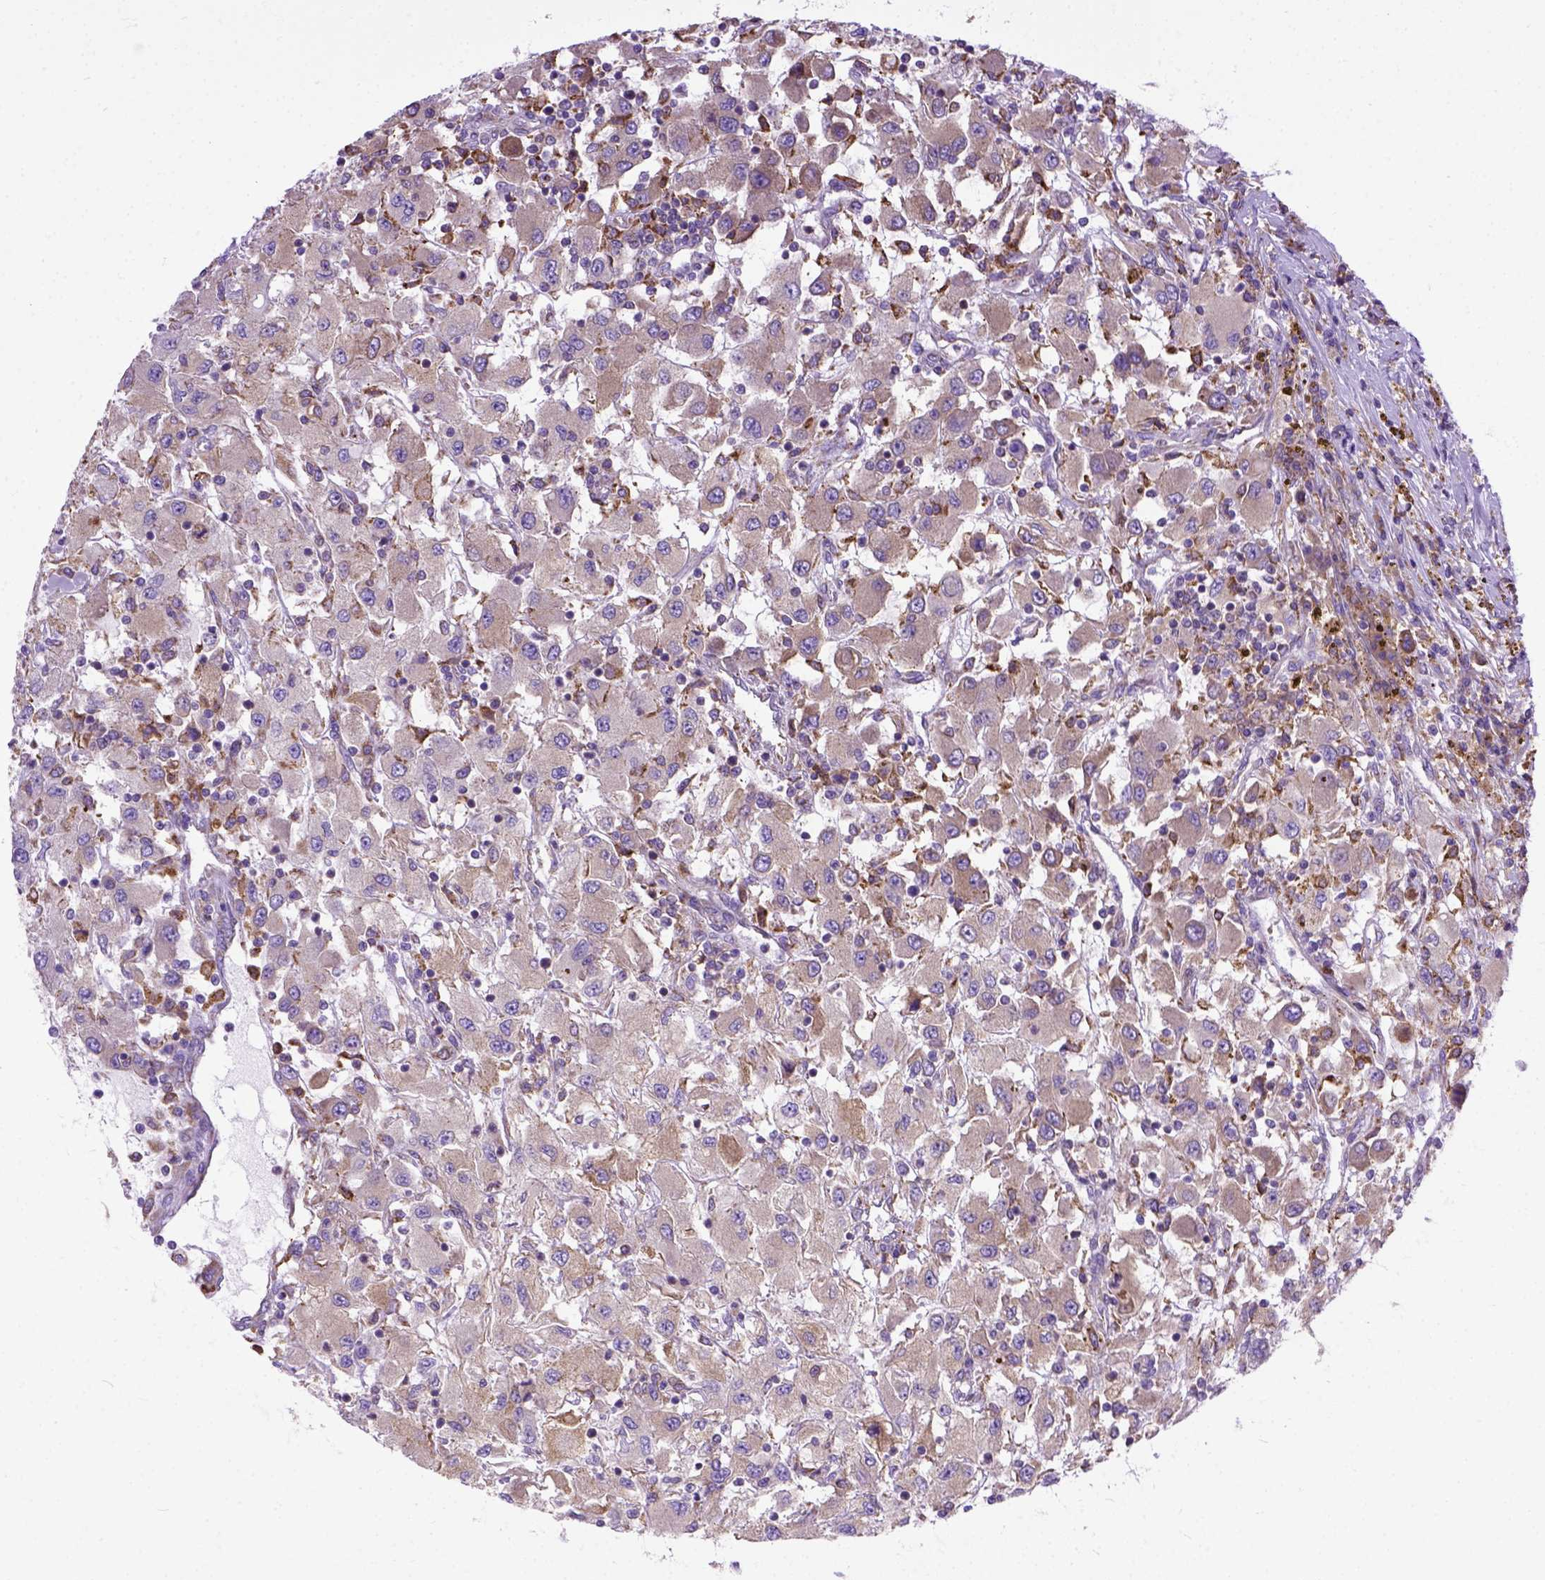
{"staining": {"intensity": "moderate", "quantity": ">75%", "location": "cytoplasmic/membranous"}, "tissue": "renal cancer", "cell_type": "Tumor cells", "image_type": "cancer", "snomed": [{"axis": "morphology", "description": "Adenocarcinoma, NOS"}, {"axis": "topography", "description": "Kidney"}], "caption": "About >75% of tumor cells in human renal adenocarcinoma display moderate cytoplasmic/membranous protein staining as visualized by brown immunohistochemical staining.", "gene": "PLK4", "patient": {"sex": "female", "age": 67}}